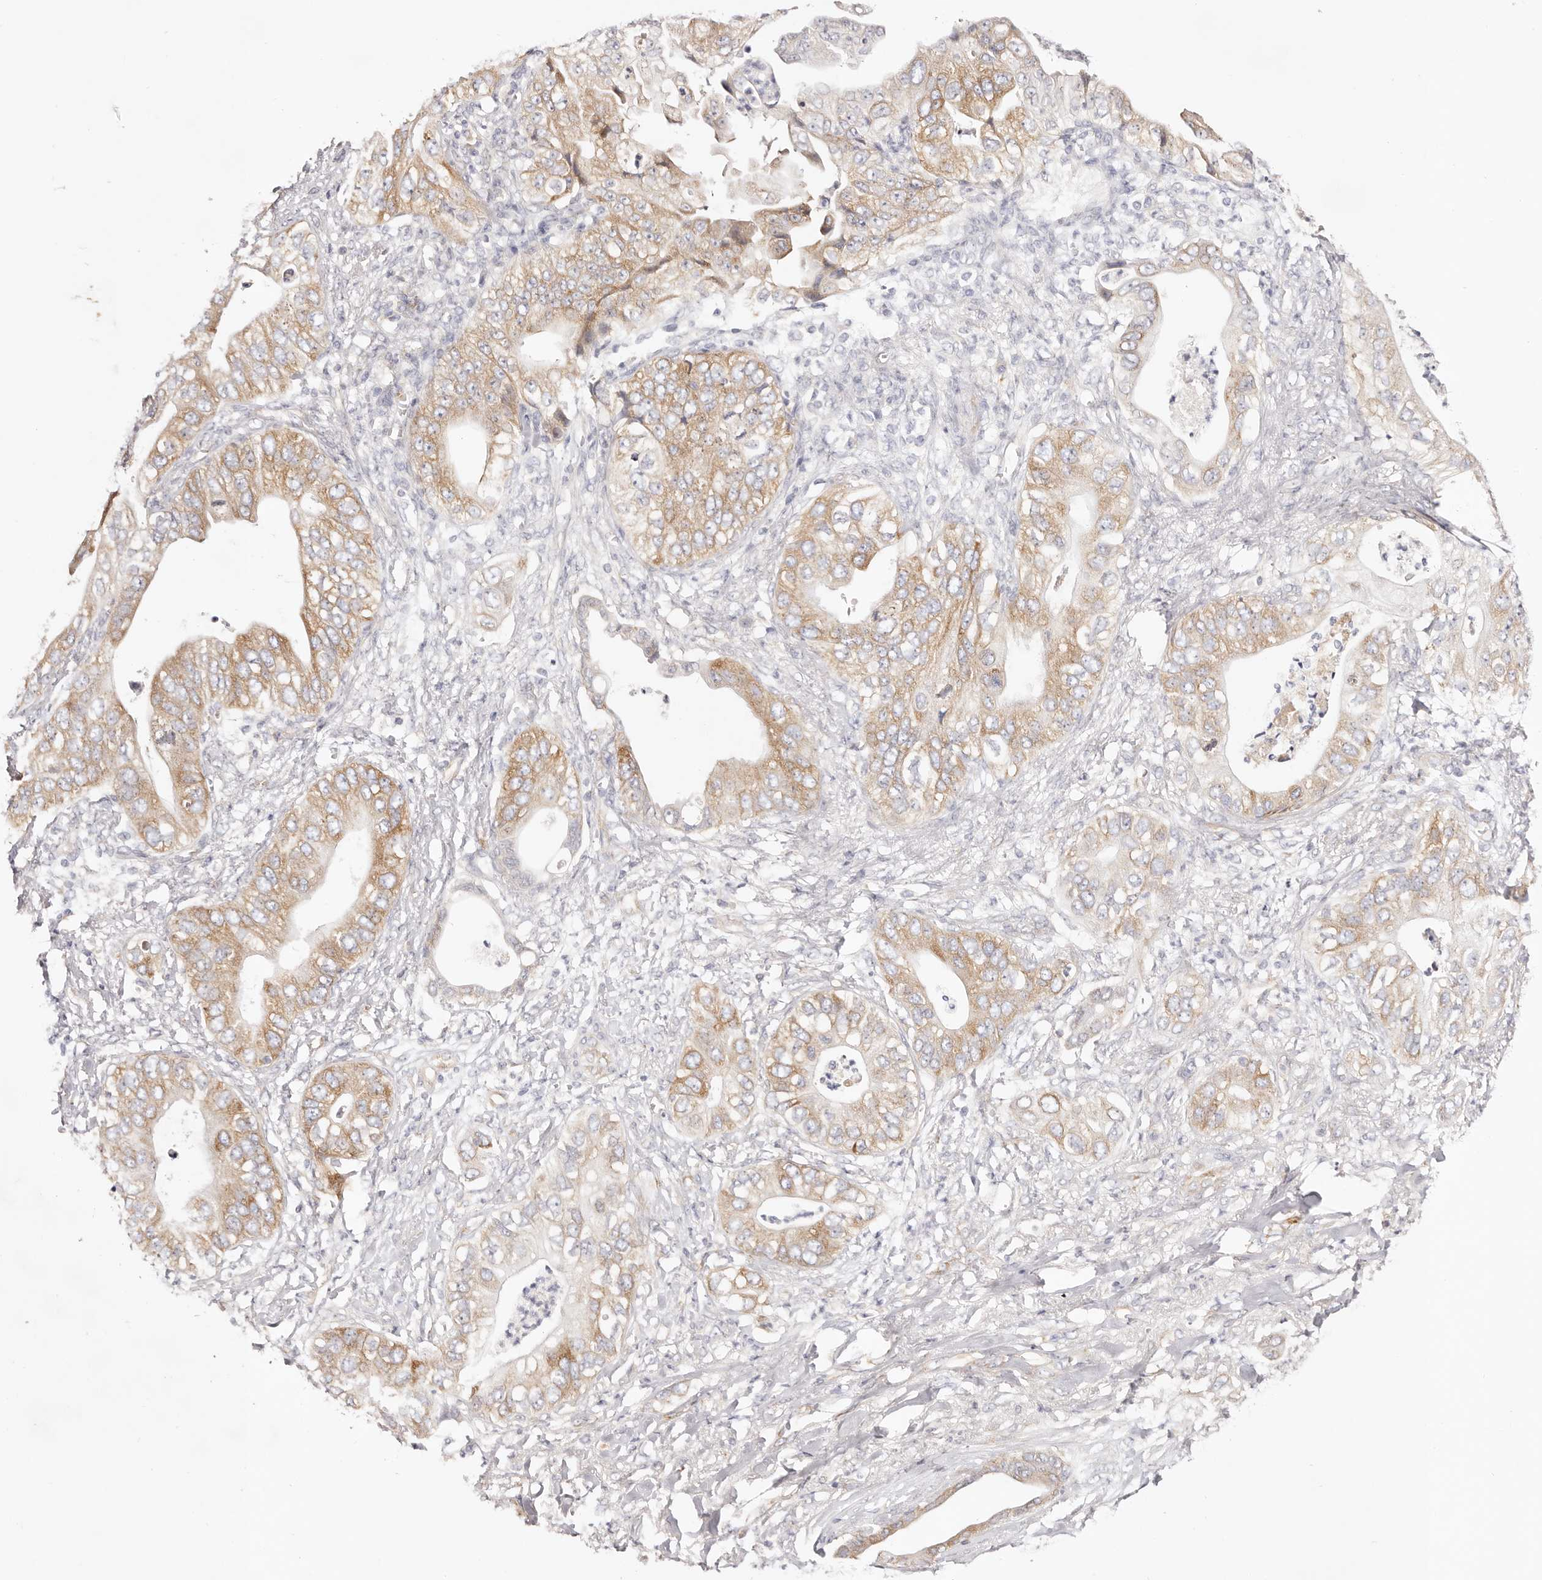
{"staining": {"intensity": "moderate", "quantity": ">75%", "location": "cytoplasmic/membranous"}, "tissue": "pancreatic cancer", "cell_type": "Tumor cells", "image_type": "cancer", "snomed": [{"axis": "morphology", "description": "Adenocarcinoma, NOS"}, {"axis": "topography", "description": "Pancreas"}], "caption": "Pancreatic cancer (adenocarcinoma) tissue demonstrates moderate cytoplasmic/membranous expression in approximately >75% of tumor cells The protein of interest is stained brown, and the nuclei are stained in blue (DAB IHC with brightfield microscopy, high magnification).", "gene": "GNA13", "patient": {"sex": "female", "age": 78}}